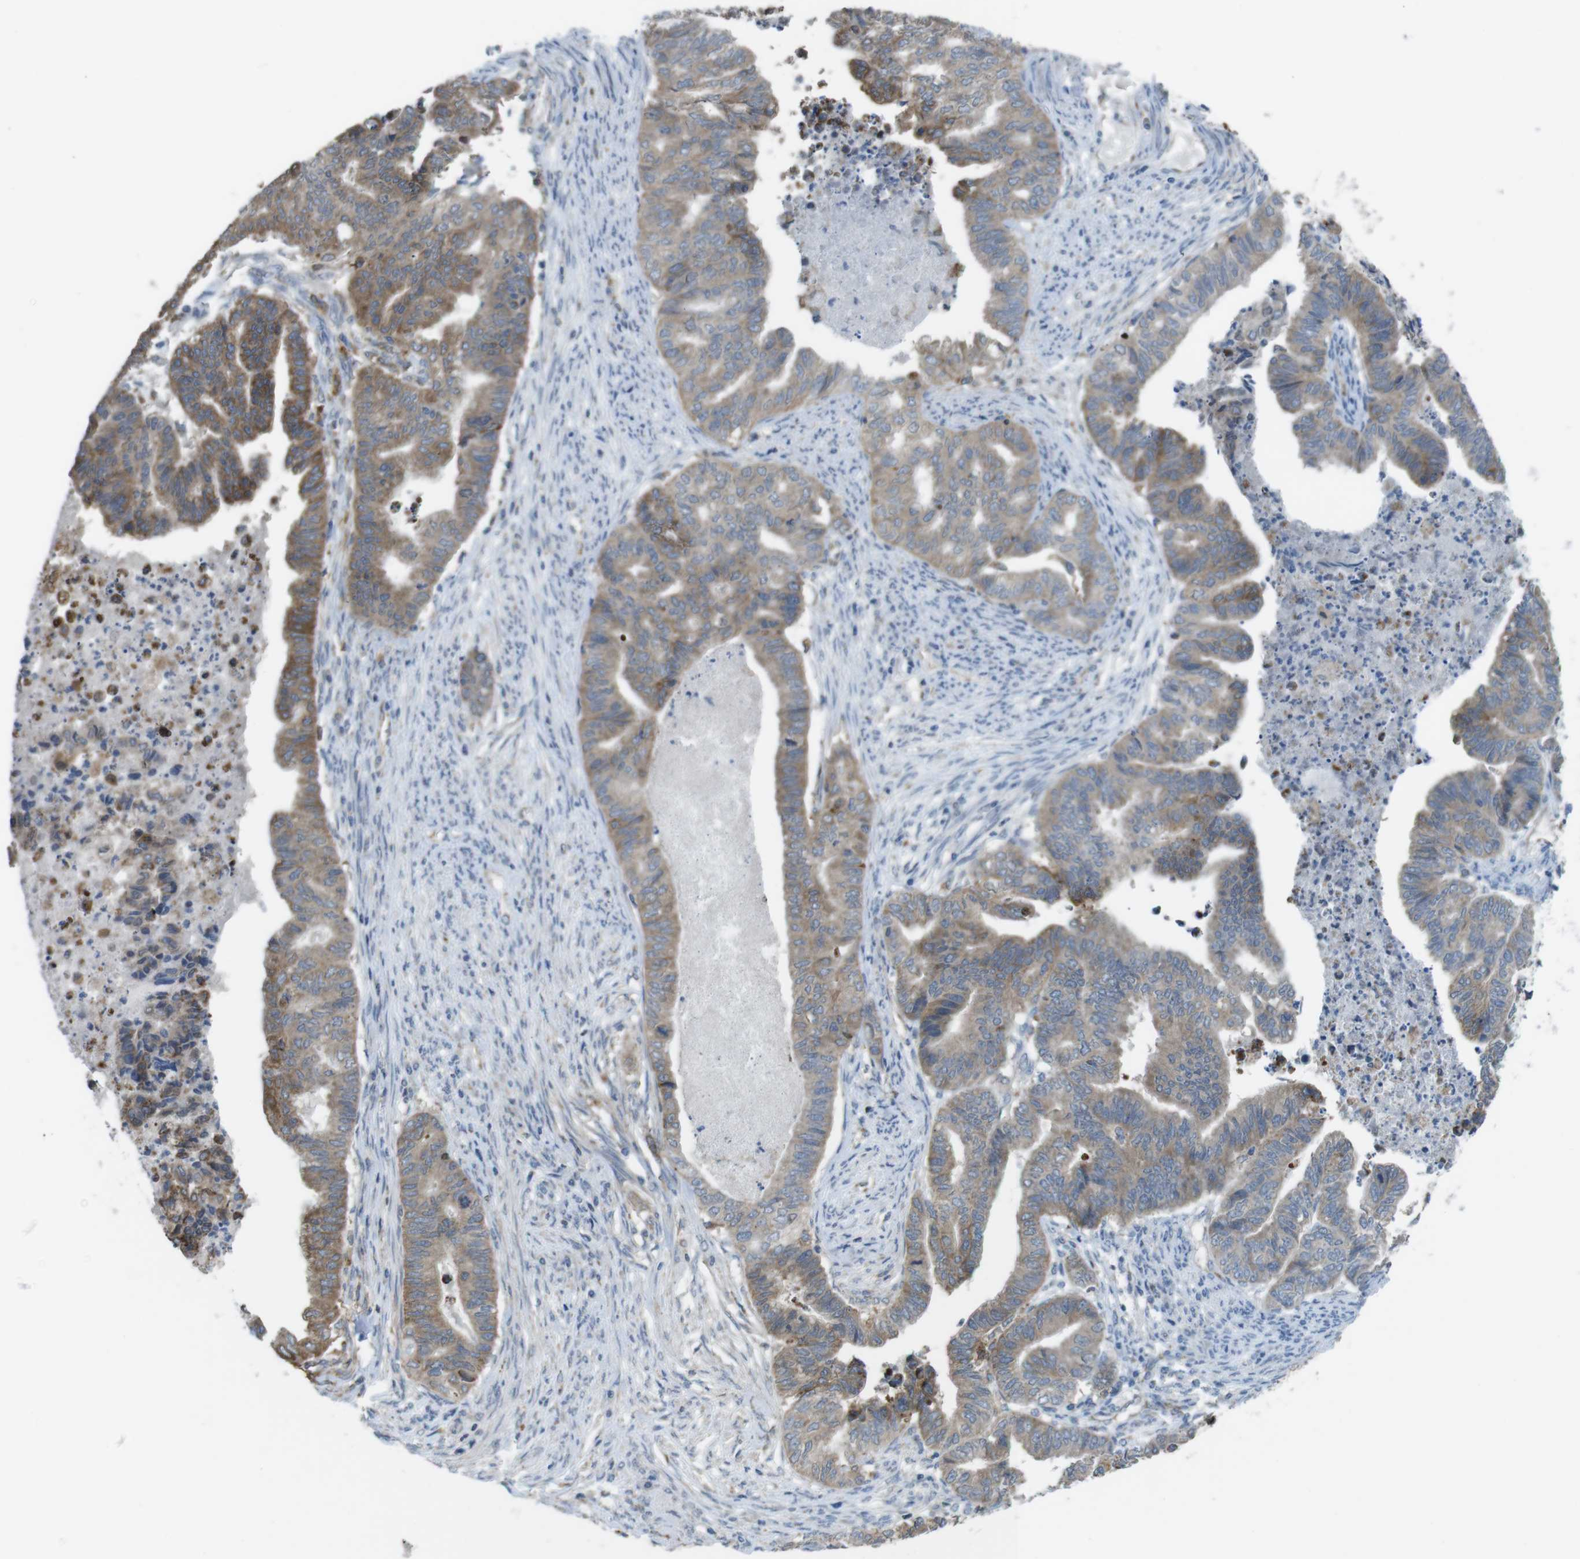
{"staining": {"intensity": "moderate", "quantity": ">75%", "location": "cytoplasmic/membranous"}, "tissue": "endometrial cancer", "cell_type": "Tumor cells", "image_type": "cancer", "snomed": [{"axis": "morphology", "description": "Adenocarcinoma, NOS"}, {"axis": "topography", "description": "Endometrium"}], "caption": "This micrograph demonstrates IHC staining of human adenocarcinoma (endometrial), with medium moderate cytoplasmic/membranous positivity in about >75% of tumor cells.", "gene": "GRIK2", "patient": {"sex": "female", "age": 79}}